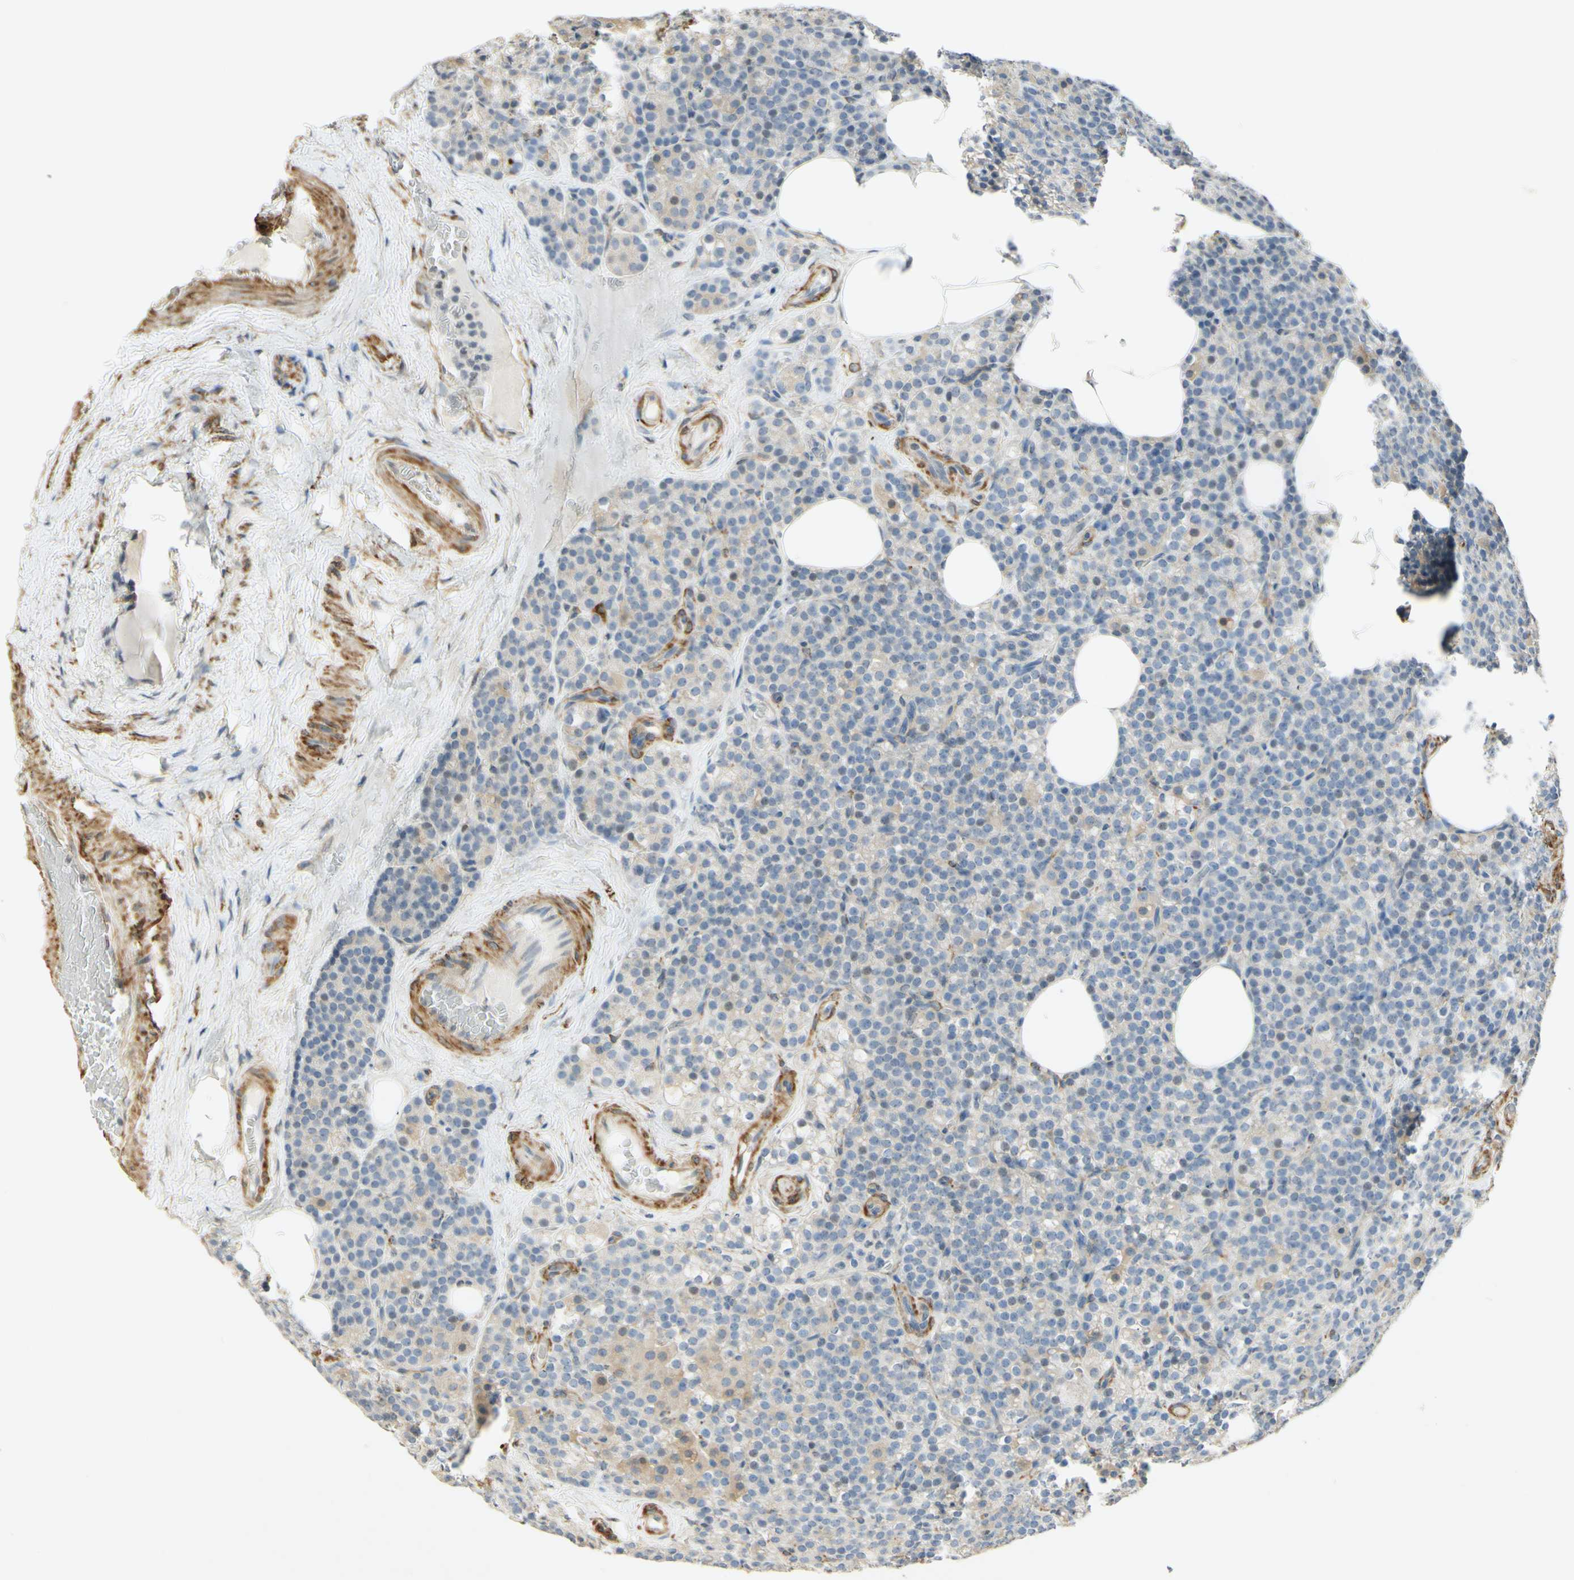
{"staining": {"intensity": "moderate", "quantity": "<25%", "location": "cytoplasmic/membranous"}, "tissue": "parathyroid gland", "cell_type": "Glandular cells", "image_type": "normal", "snomed": [{"axis": "morphology", "description": "Normal tissue, NOS"}, {"axis": "topography", "description": "Parathyroid gland"}], "caption": "A high-resolution histopathology image shows immunohistochemistry staining of benign parathyroid gland, which shows moderate cytoplasmic/membranous positivity in about <25% of glandular cells.", "gene": "MAP1B", "patient": {"sex": "female", "age": 57}}